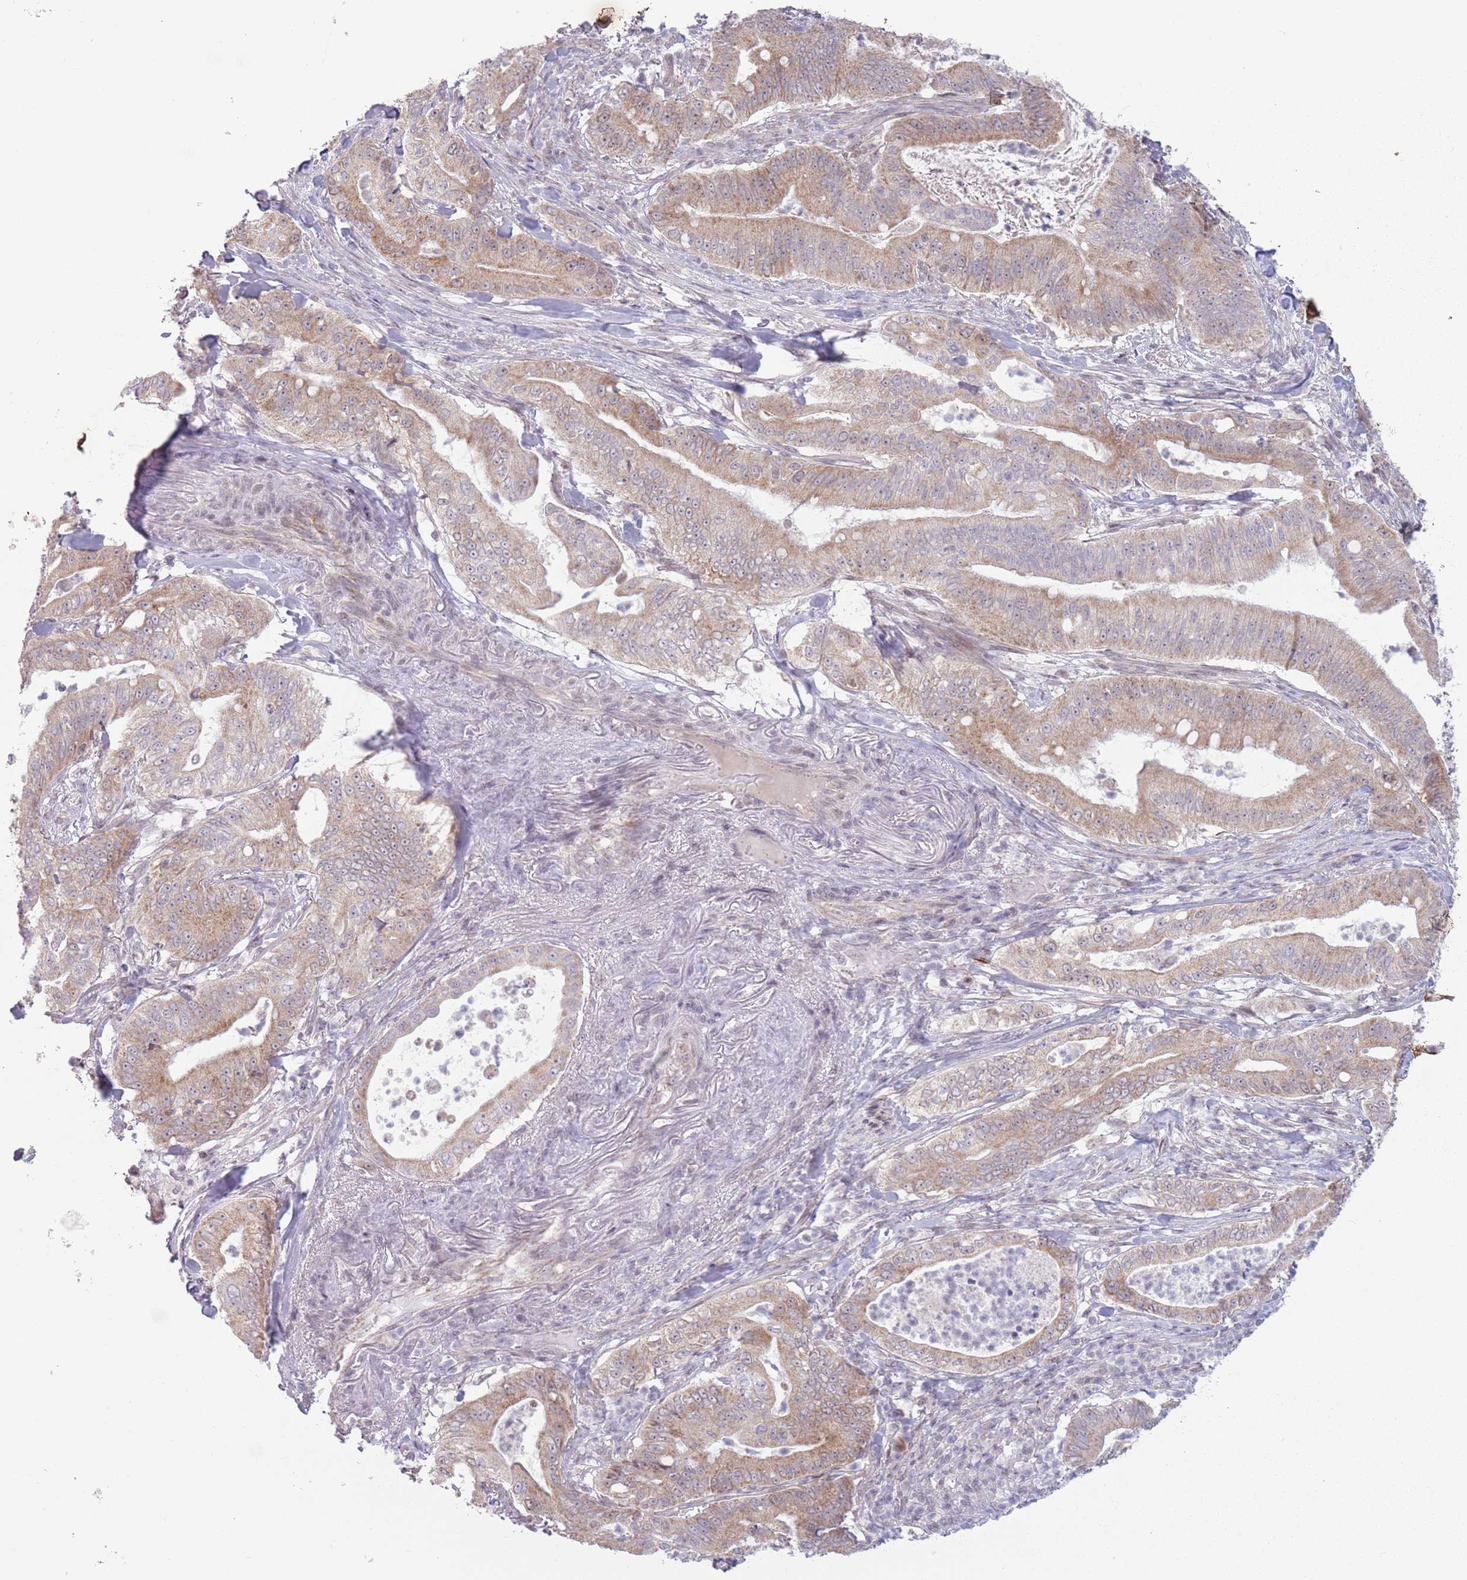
{"staining": {"intensity": "moderate", "quantity": ">75%", "location": "cytoplasmic/membranous,nuclear"}, "tissue": "pancreatic cancer", "cell_type": "Tumor cells", "image_type": "cancer", "snomed": [{"axis": "morphology", "description": "Adenocarcinoma, NOS"}, {"axis": "topography", "description": "Pancreas"}], "caption": "Immunohistochemical staining of human adenocarcinoma (pancreatic) shows medium levels of moderate cytoplasmic/membranous and nuclear positivity in approximately >75% of tumor cells. (Brightfield microscopy of DAB IHC at high magnification).", "gene": "MRPL34", "patient": {"sex": "male", "age": 71}}